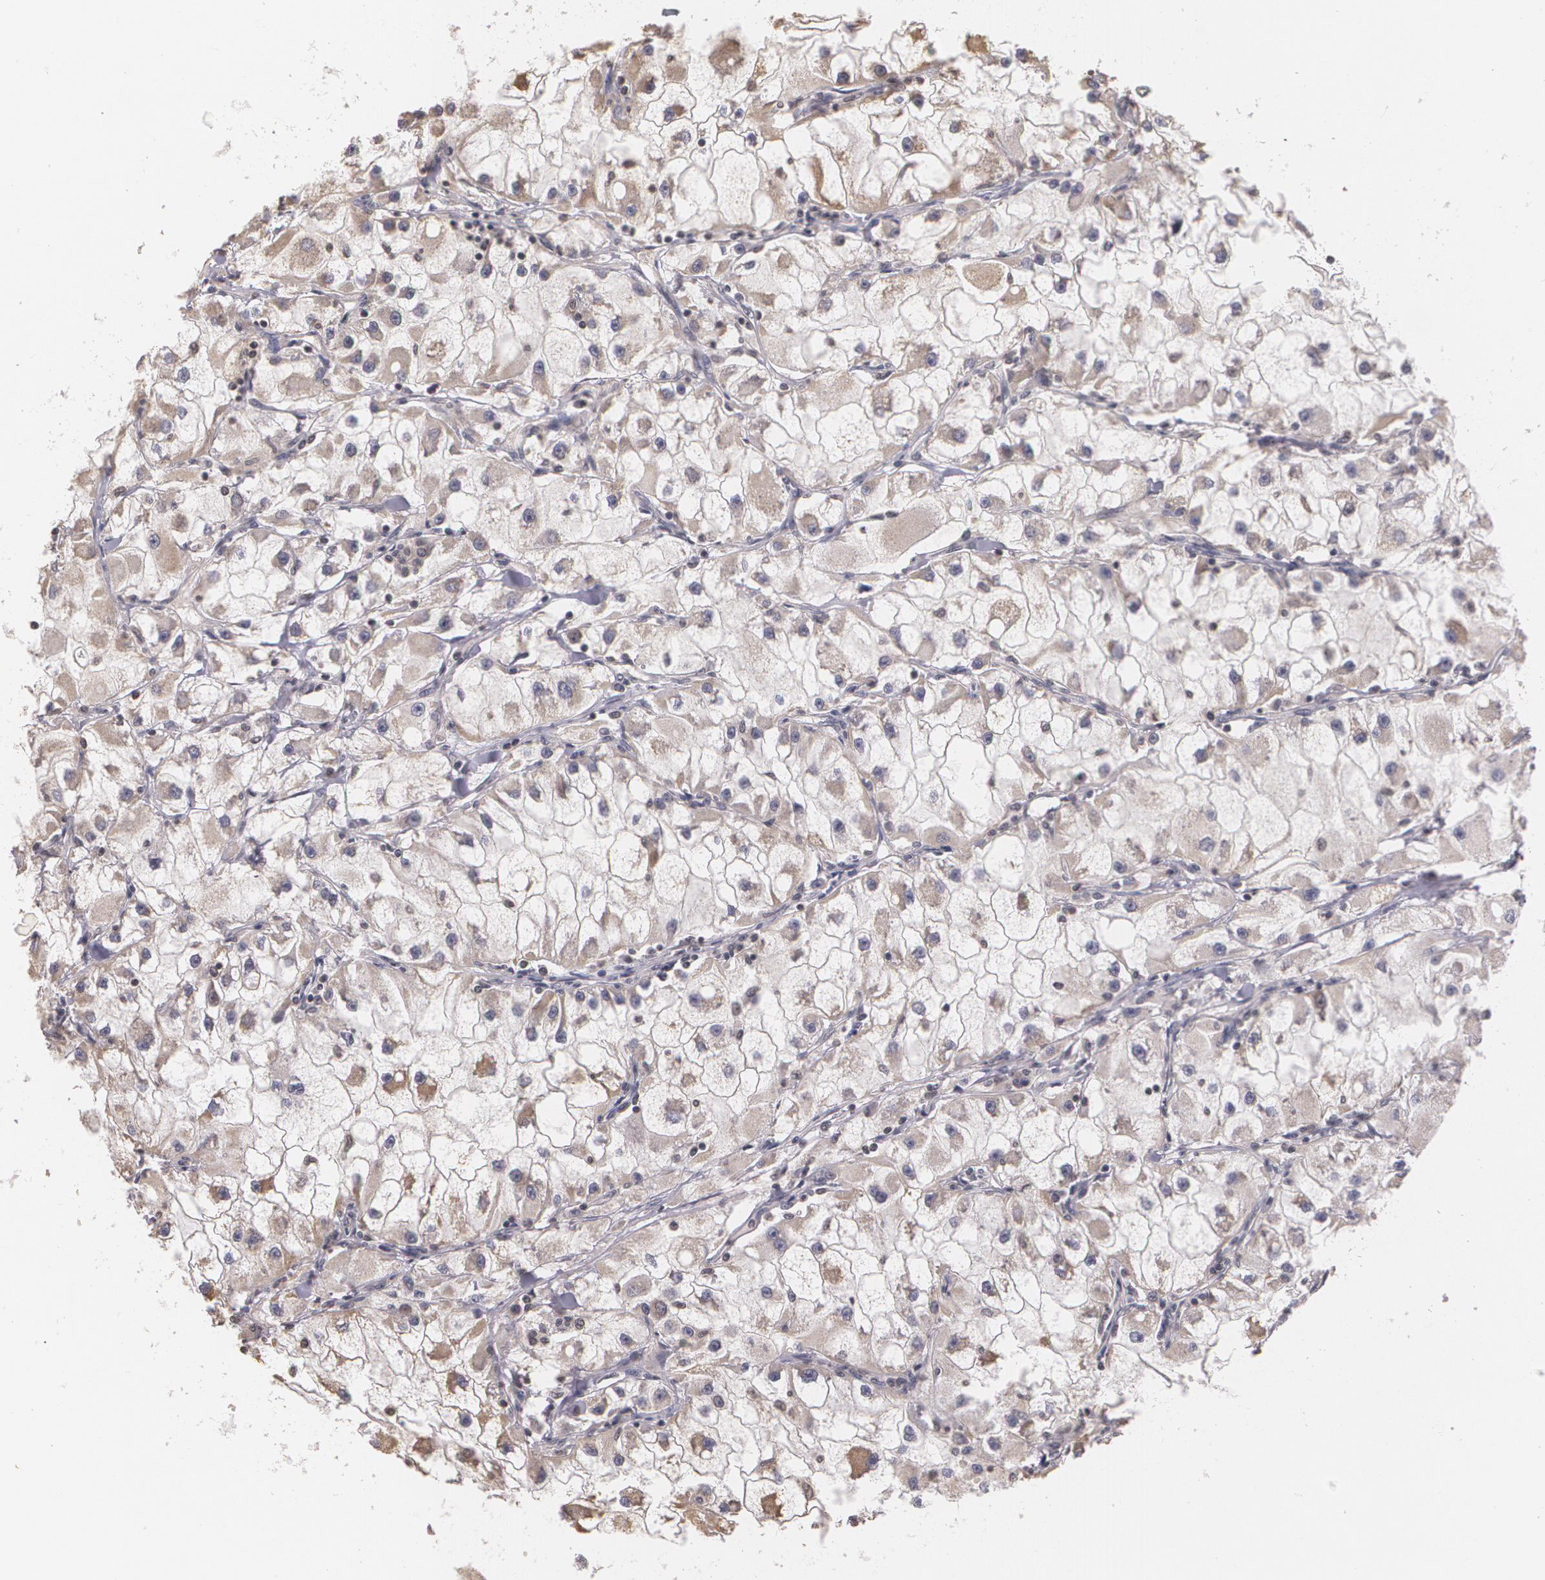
{"staining": {"intensity": "negative", "quantity": "none", "location": "none"}, "tissue": "renal cancer", "cell_type": "Tumor cells", "image_type": "cancer", "snomed": [{"axis": "morphology", "description": "Adenocarcinoma, NOS"}, {"axis": "topography", "description": "Kidney"}], "caption": "High power microscopy micrograph of an IHC micrograph of renal adenocarcinoma, revealing no significant staining in tumor cells.", "gene": "THRB", "patient": {"sex": "female", "age": 73}}